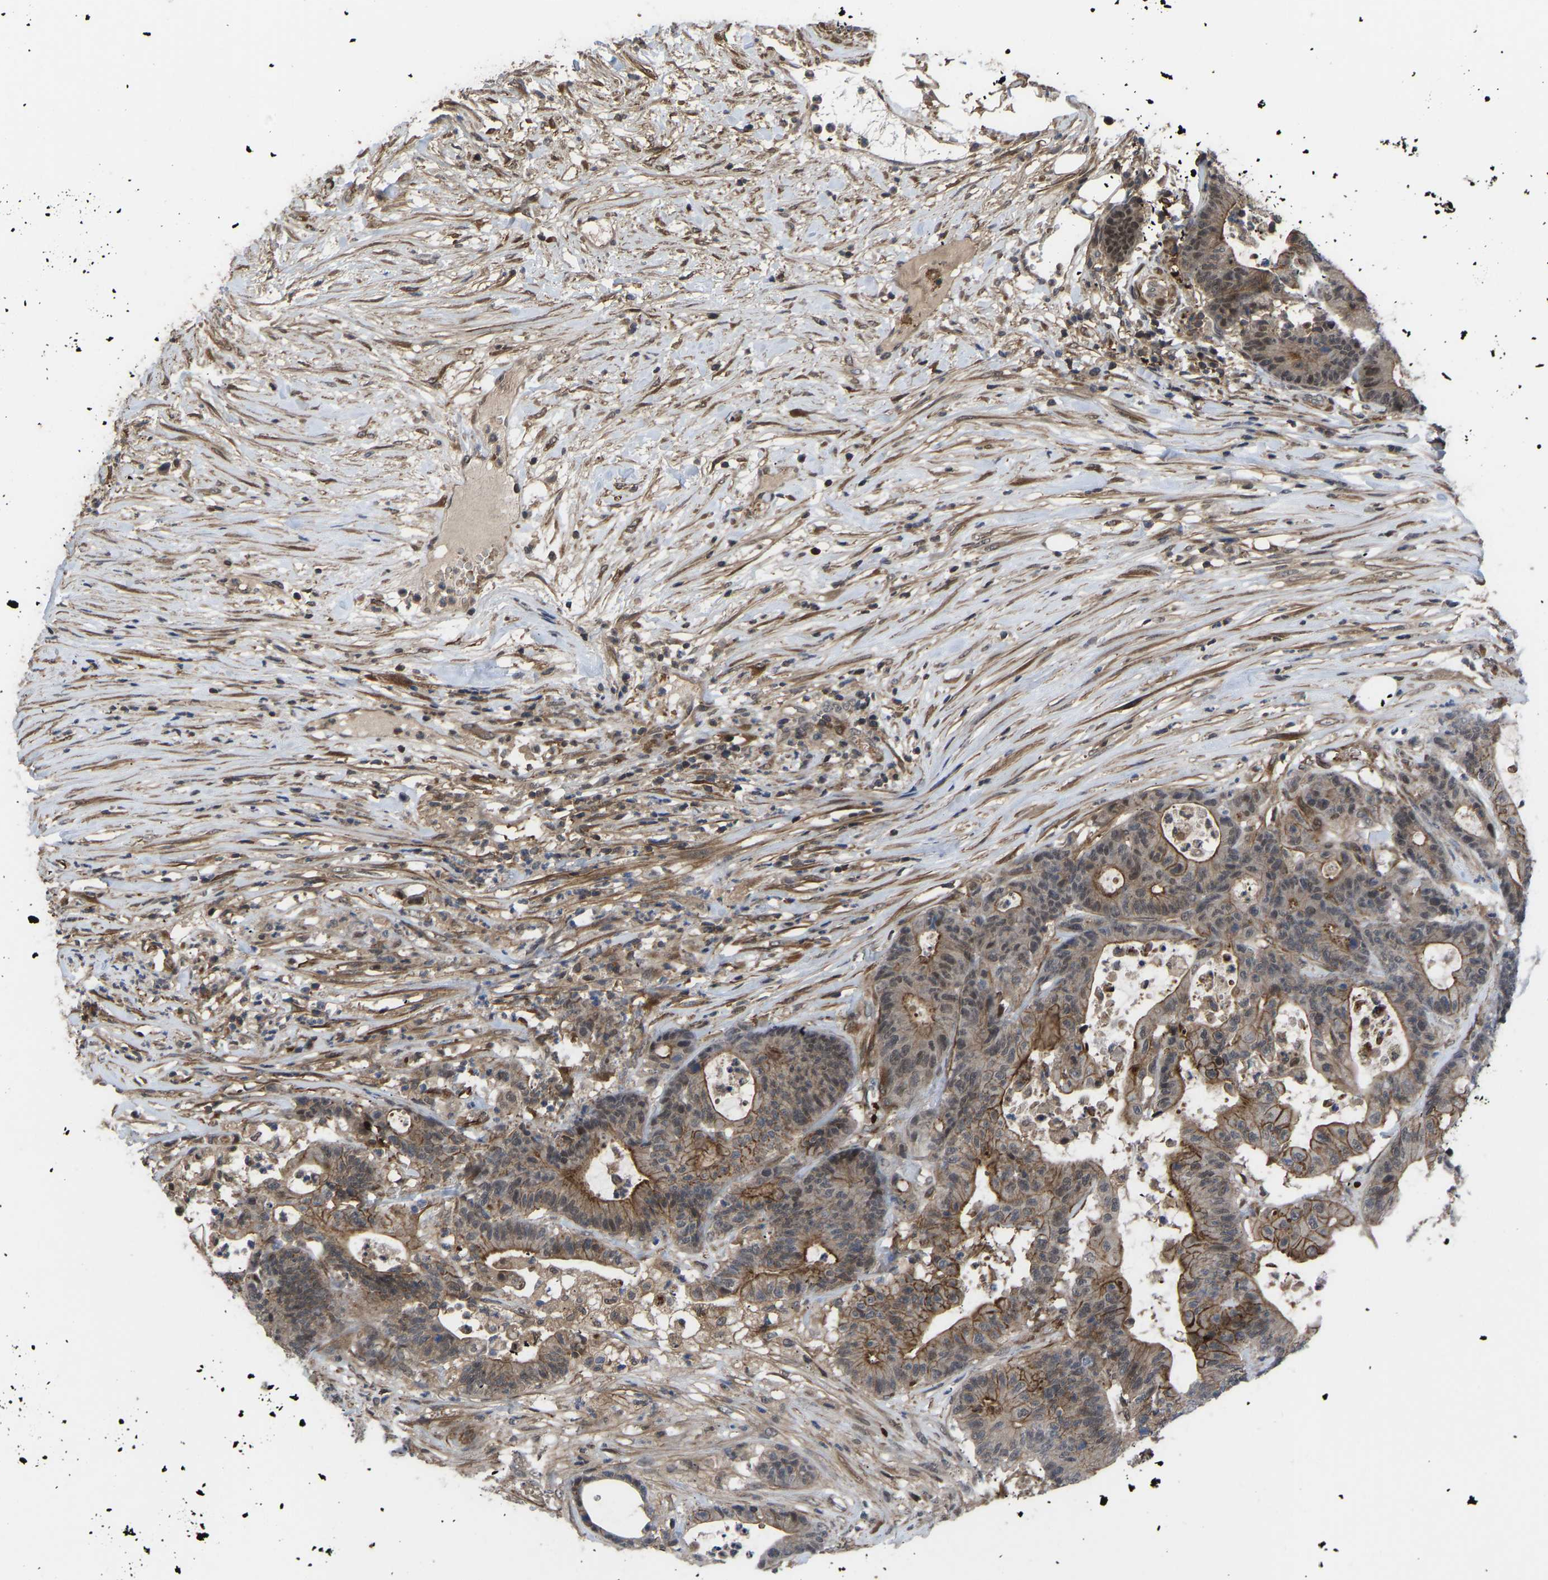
{"staining": {"intensity": "moderate", "quantity": ">75%", "location": "cytoplasmic/membranous,nuclear"}, "tissue": "colorectal cancer", "cell_type": "Tumor cells", "image_type": "cancer", "snomed": [{"axis": "morphology", "description": "Adenocarcinoma, NOS"}, {"axis": "topography", "description": "Colon"}], "caption": "Colorectal adenocarcinoma stained with a protein marker reveals moderate staining in tumor cells.", "gene": "CYP7B1", "patient": {"sex": "female", "age": 84}}